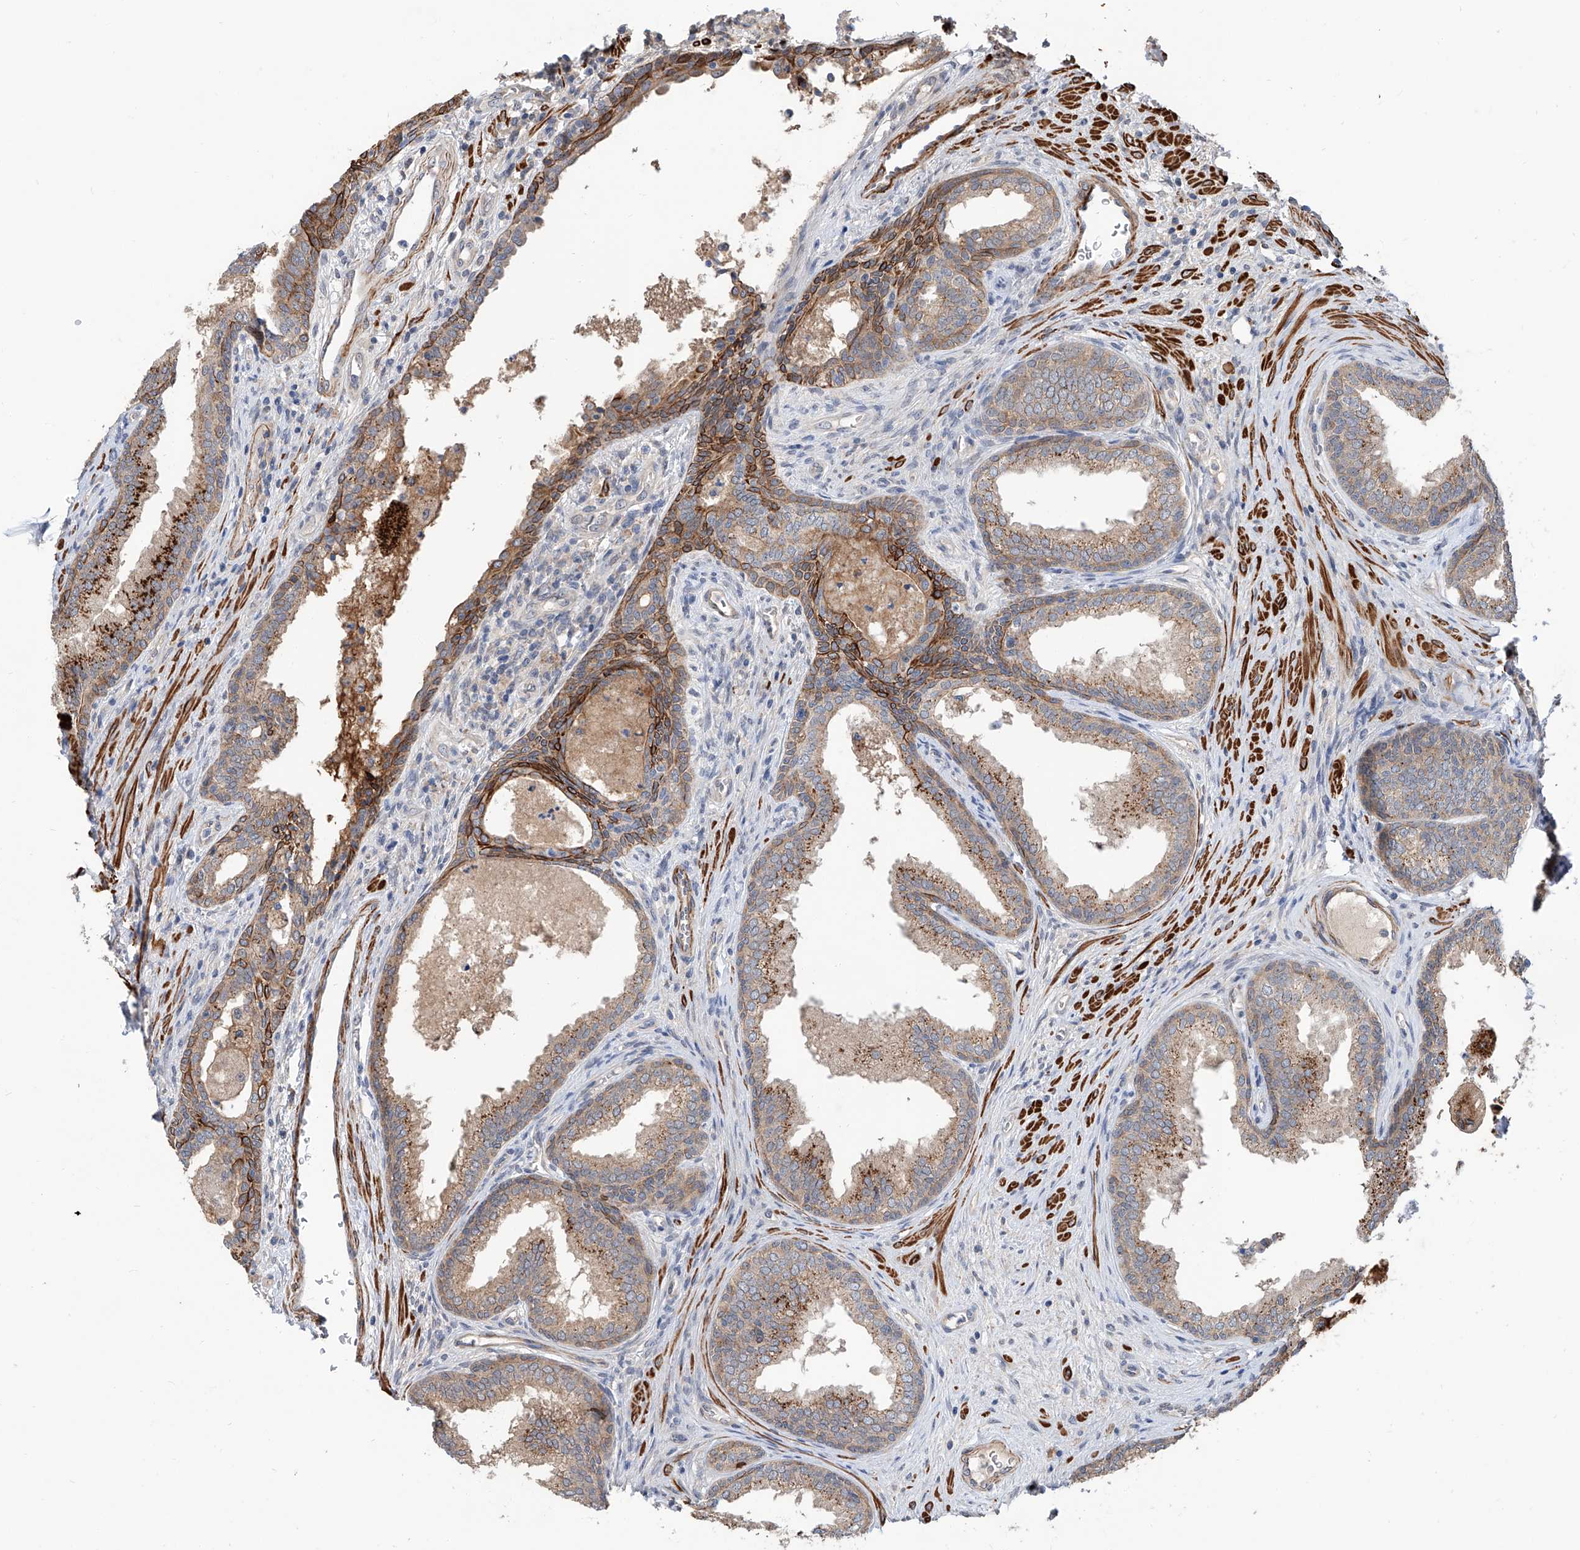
{"staining": {"intensity": "moderate", "quantity": "25%-75%", "location": "cytoplasmic/membranous"}, "tissue": "prostate", "cell_type": "Glandular cells", "image_type": "normal", "snomed": [{"axis": "morphology", "description": "Normal tissue, NOS"}, {"axis": "topography", "description": "Prostate"}], "caption": "Immunohistochemistry (IHC) of normal human prostate exhibits medium levels of moderate cytoplasmic/membranous positivity in approximately 25%-75% of glandular cells.", "gene": "MAGEE2", "patient": {"sex": "male", "age": 76}}